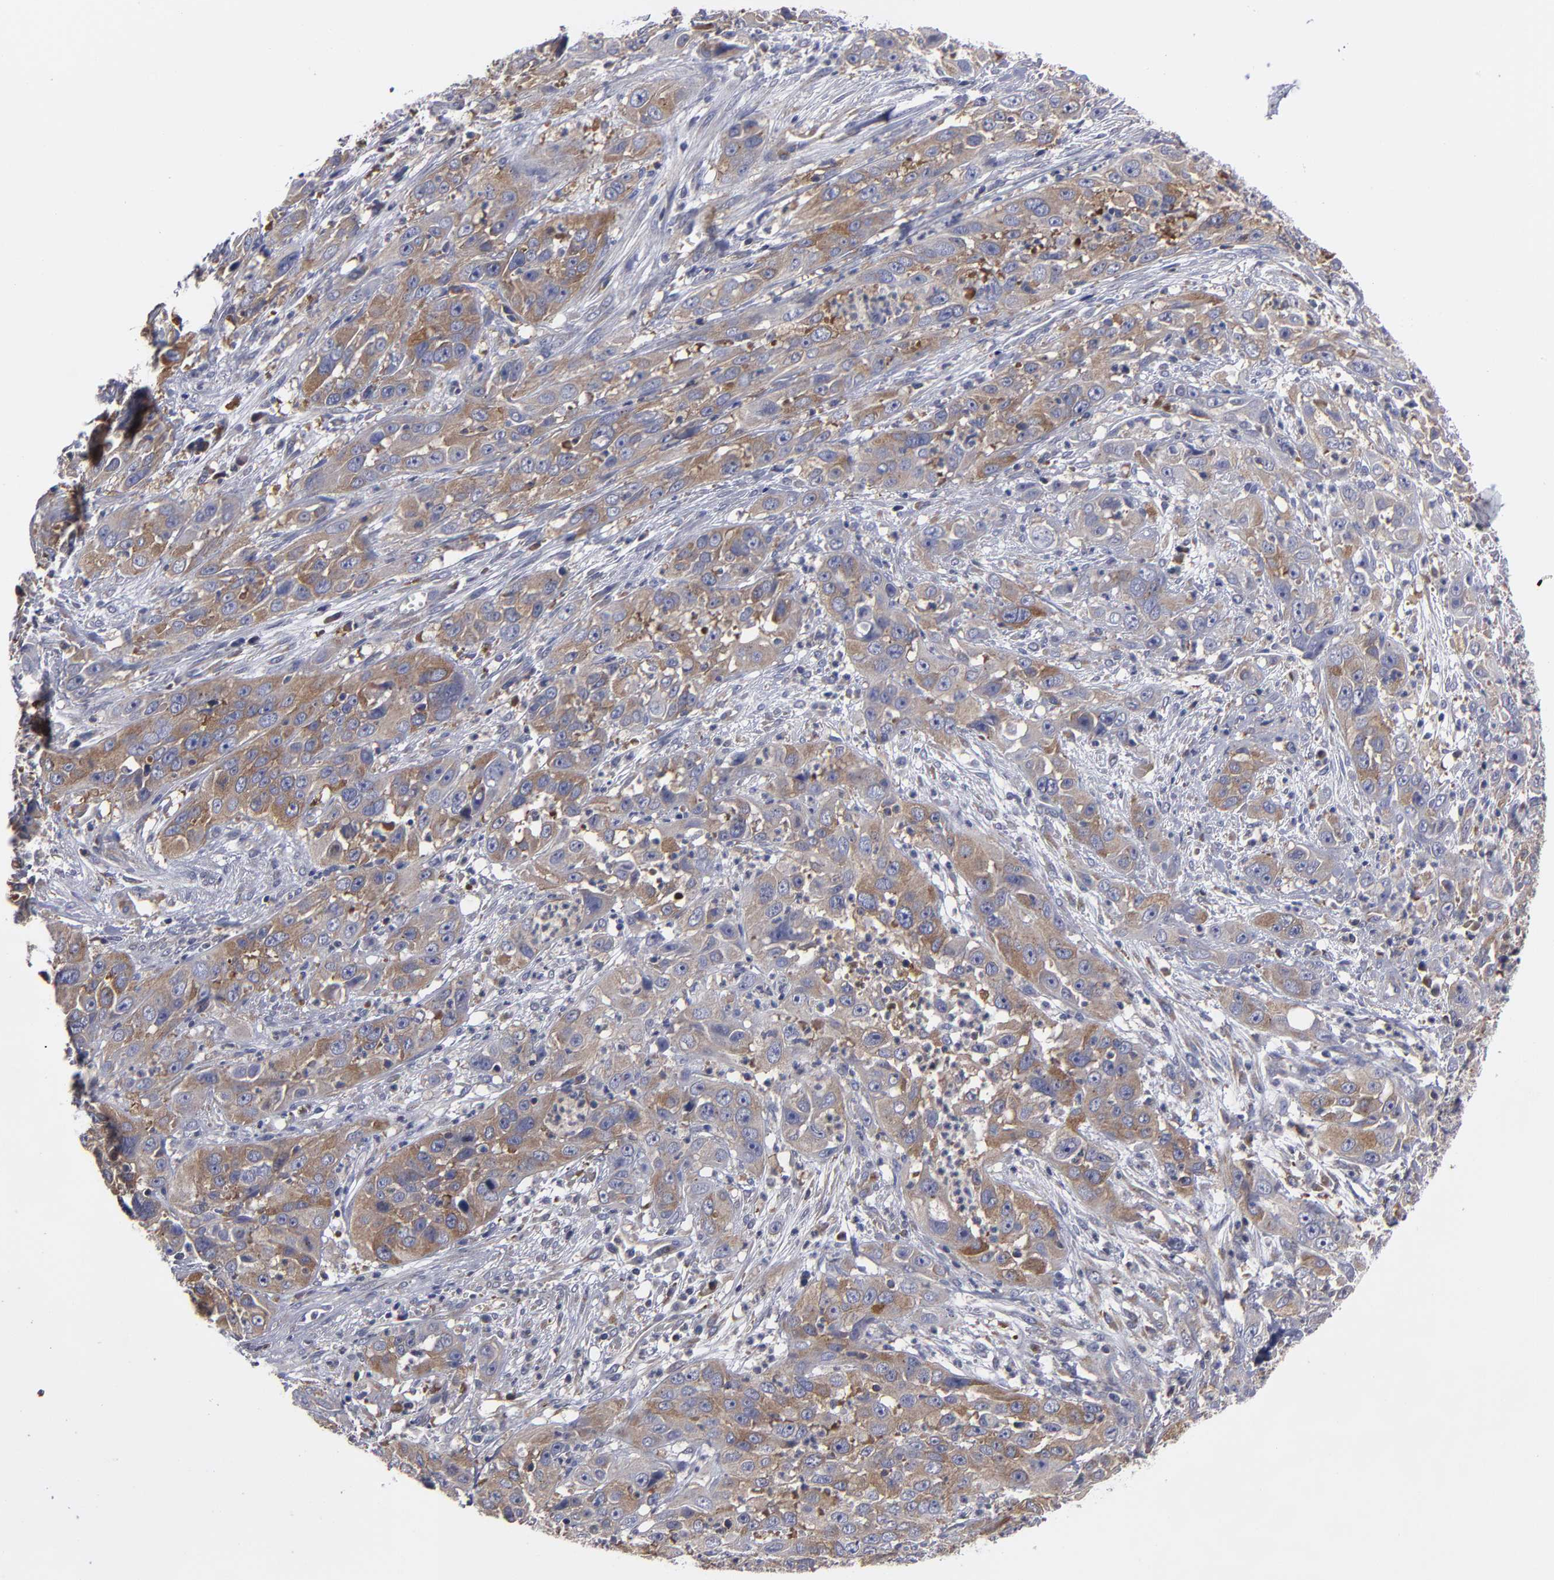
{"staining": {"intensity": "moderate", "quantity": ">75%", "location": "cytoplasmic/membranous"}, "tissue": "cervical cancer", "cell_type": "Tumor cells", "image_type": "cancer", "snomed": [{"axis": "morphology", "description": "Squamous cell carcinoma, NOS"}, {"axis": "topography", "description": "Cervix"}], "caption": "High-power microscopy captured an IHC image of cervical cancer, revealing moderate cytoplasmic/membranous expression in about >75% of tumor cells. Nuclei are stained in blue.", "gene": "CEP97", "patient": {"sex": "female", "age": 32}}